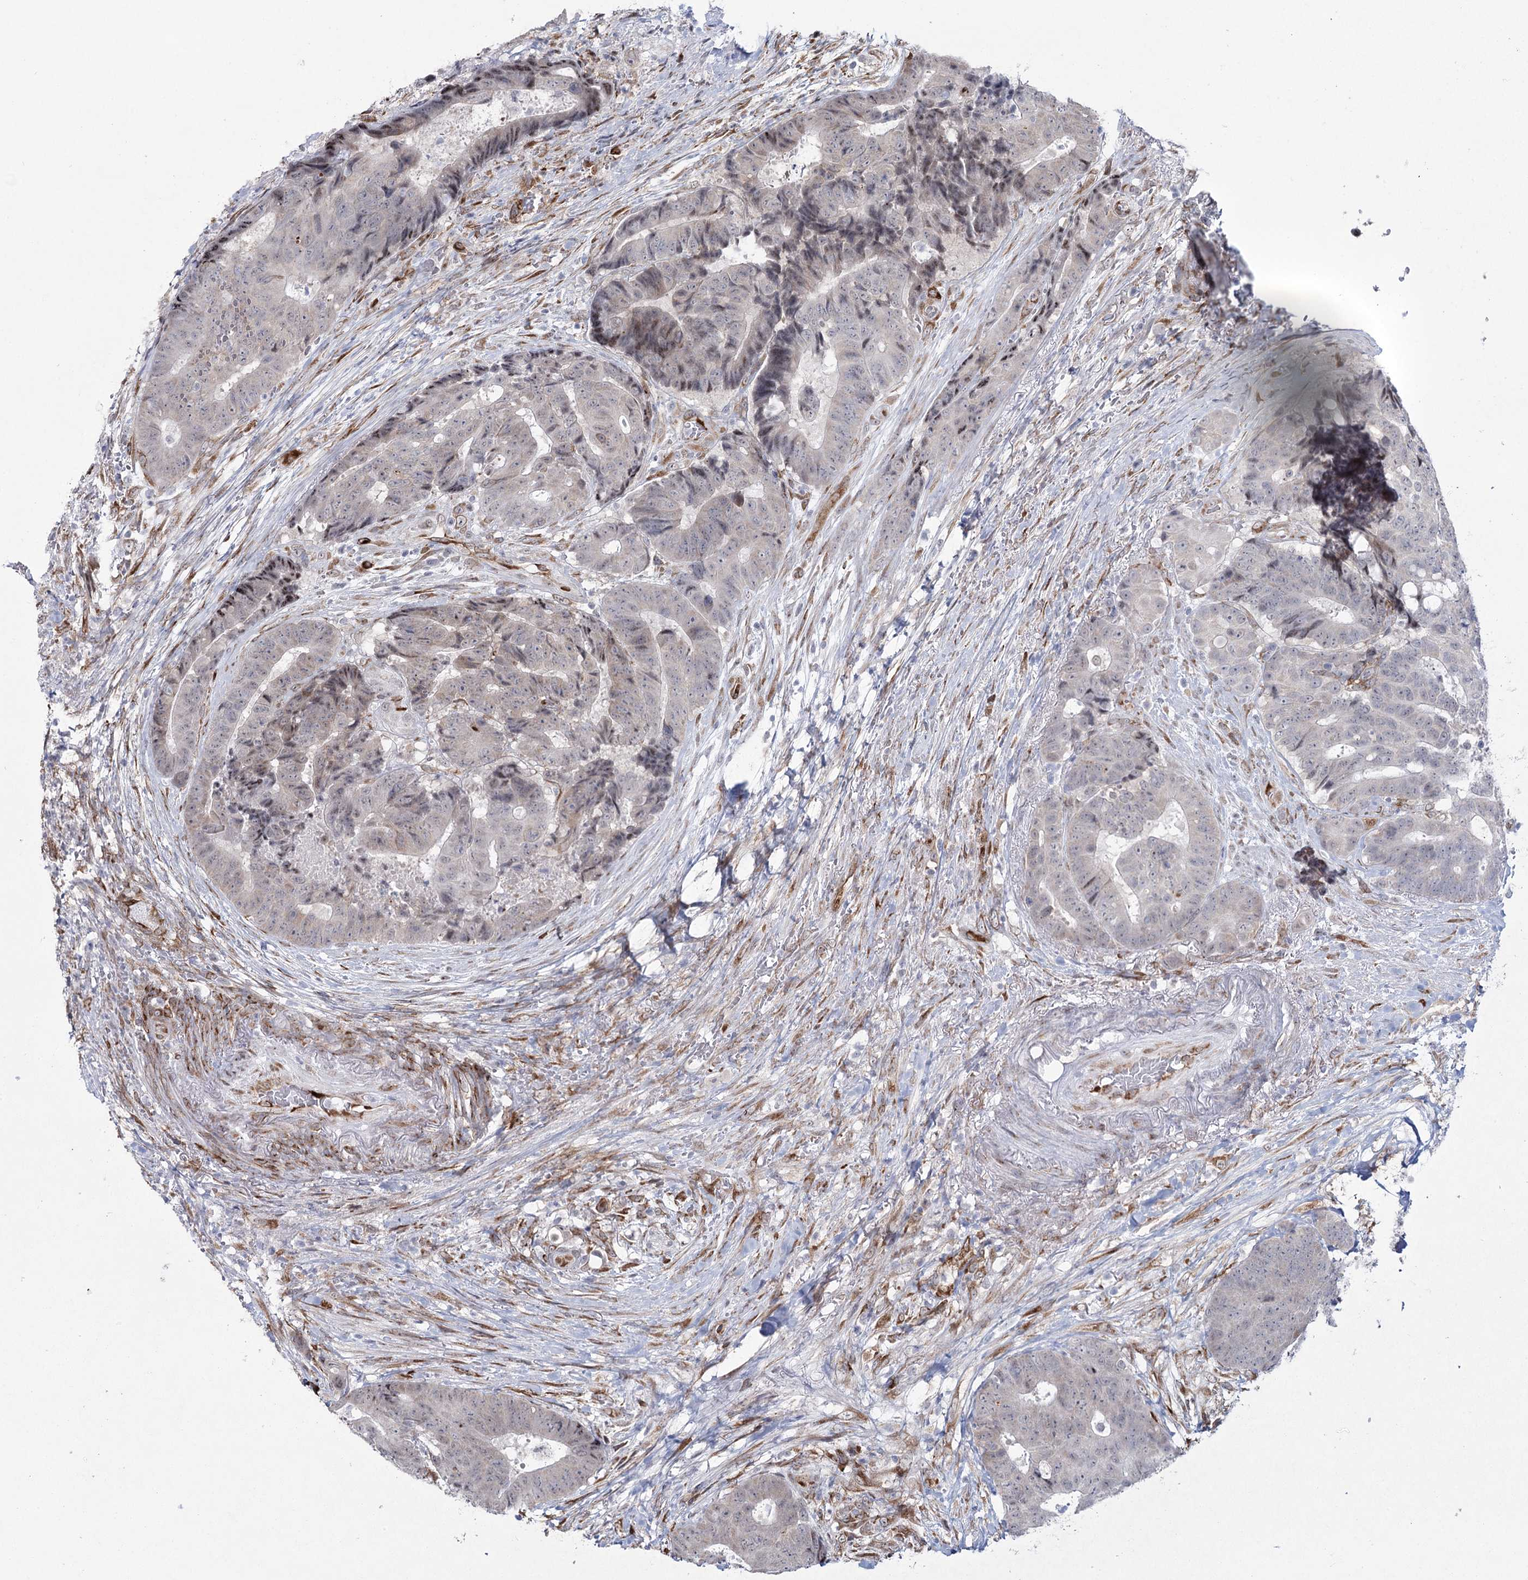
{"staining": {"intensity": "negative", "quantity": "none", "location": "none"}, "tissue": "colorectal cancer", "cell_type": "Tumor cells", "image_type": "cancer", "snomed": [{"axis": "morphology", "description": "Adenocarcinoma, NOS"}, {"axis": "topography", "description": "Rectum"}], "caption": "Human adenocarcinoma (colorectal) stained for a protein using immunohistochemistry (IHC) exhibits no staining in tumor cells.", "gene": "YBX3", "patient": {"sex": "male", "age": 69}}